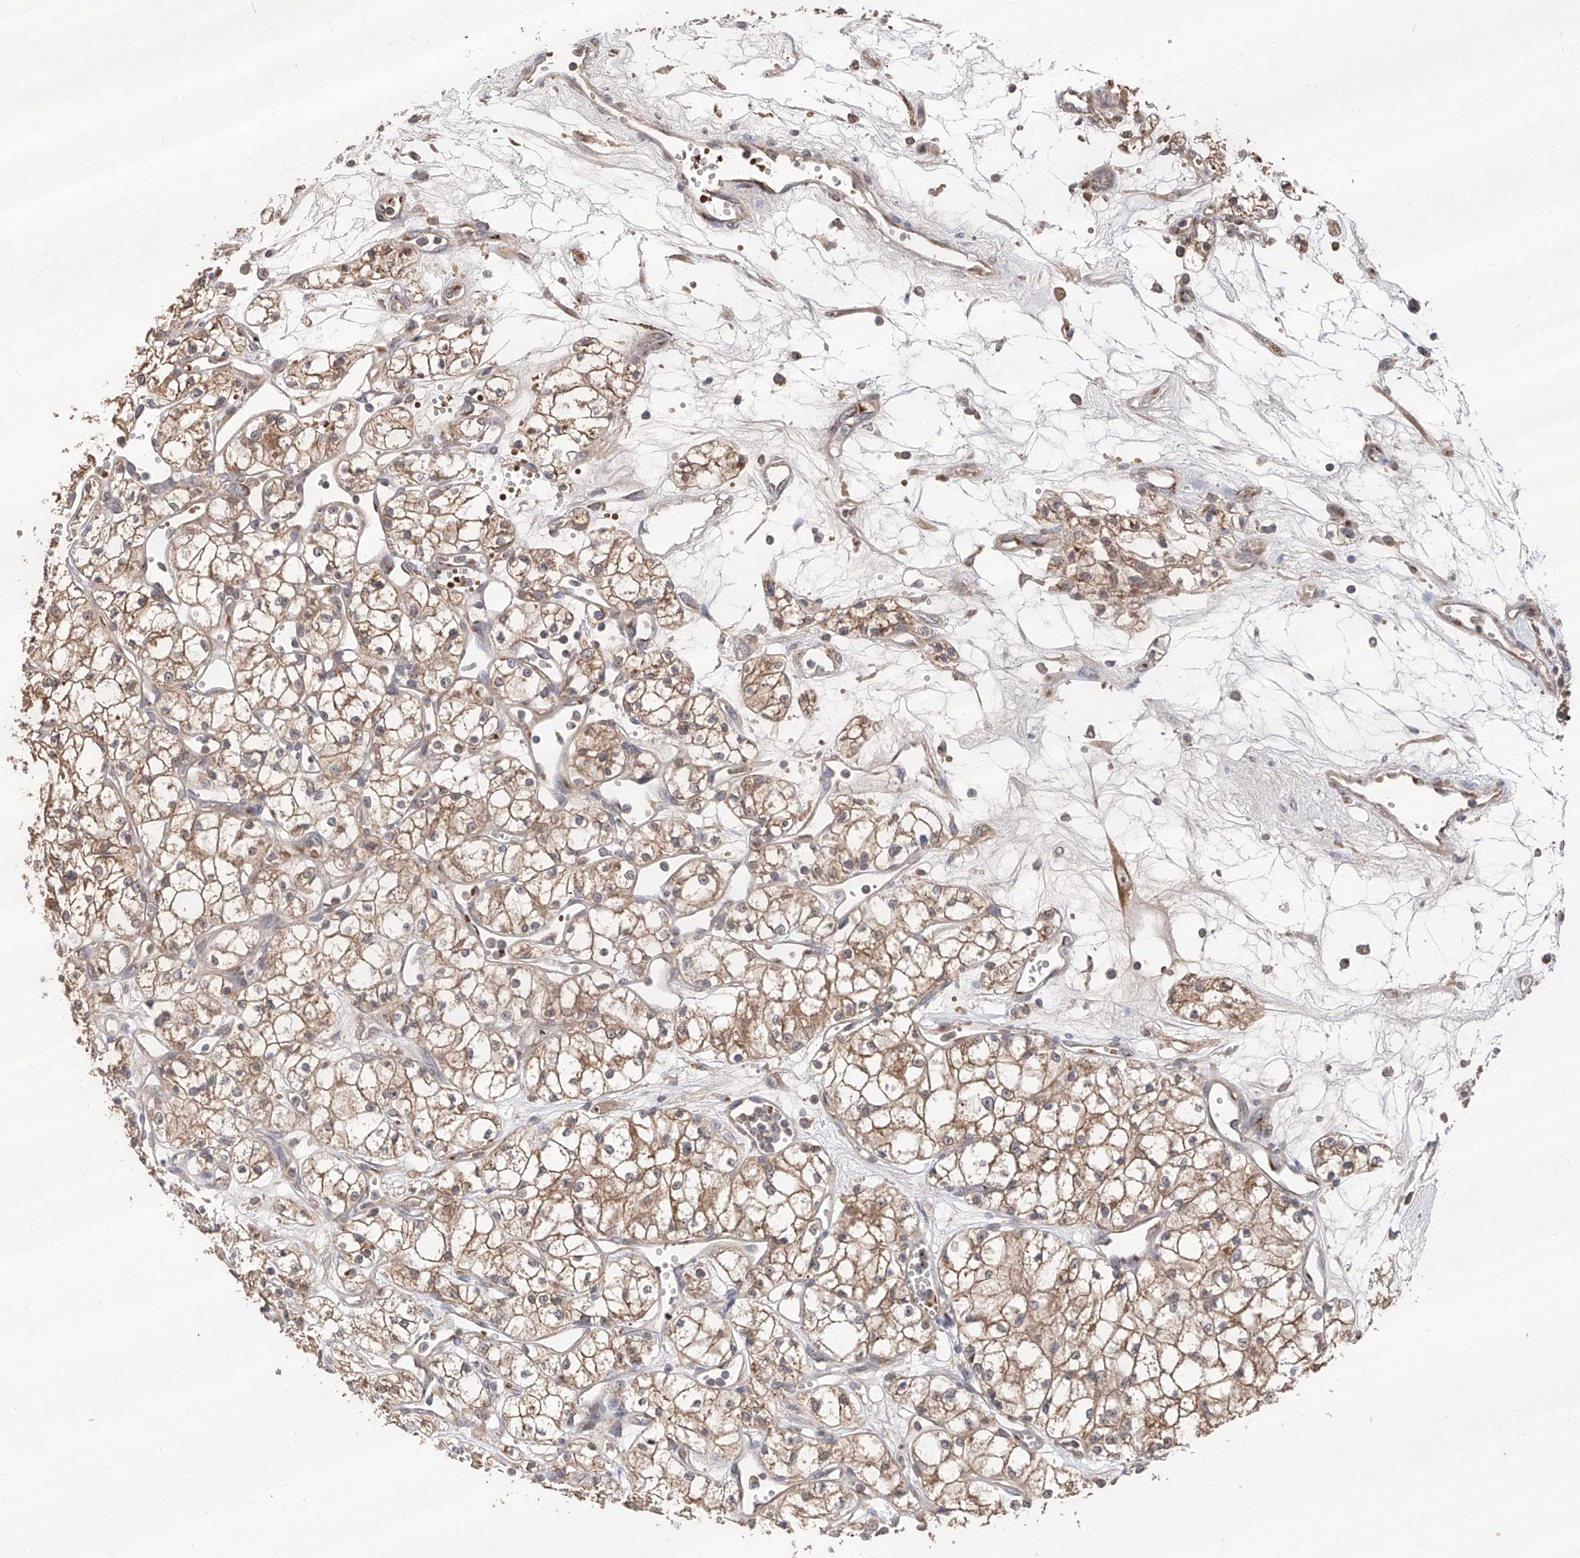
{"staining": {"intensity": "moderate", "quantity": ">75%", "location": "cytoplasmic/membranous"}, "tissue": "renal cancer", "cell_type": "Tumor cells", "image_type": "cancer", "snomed": [{"axis": "morphology", "description": "Adenocarcinoma, NOS"}, {"axis": "topography", "description": "Kidney"}], "caption": "Protein positivity by immunohistochemistry (IHC) displays moderate cytoplasmic/membranous positivity in approximately >75% of tumor cells in renal cancer (adenocarcinoma).", "gene": "EDN1", "patient": {"sex": "male", "age": 59}}